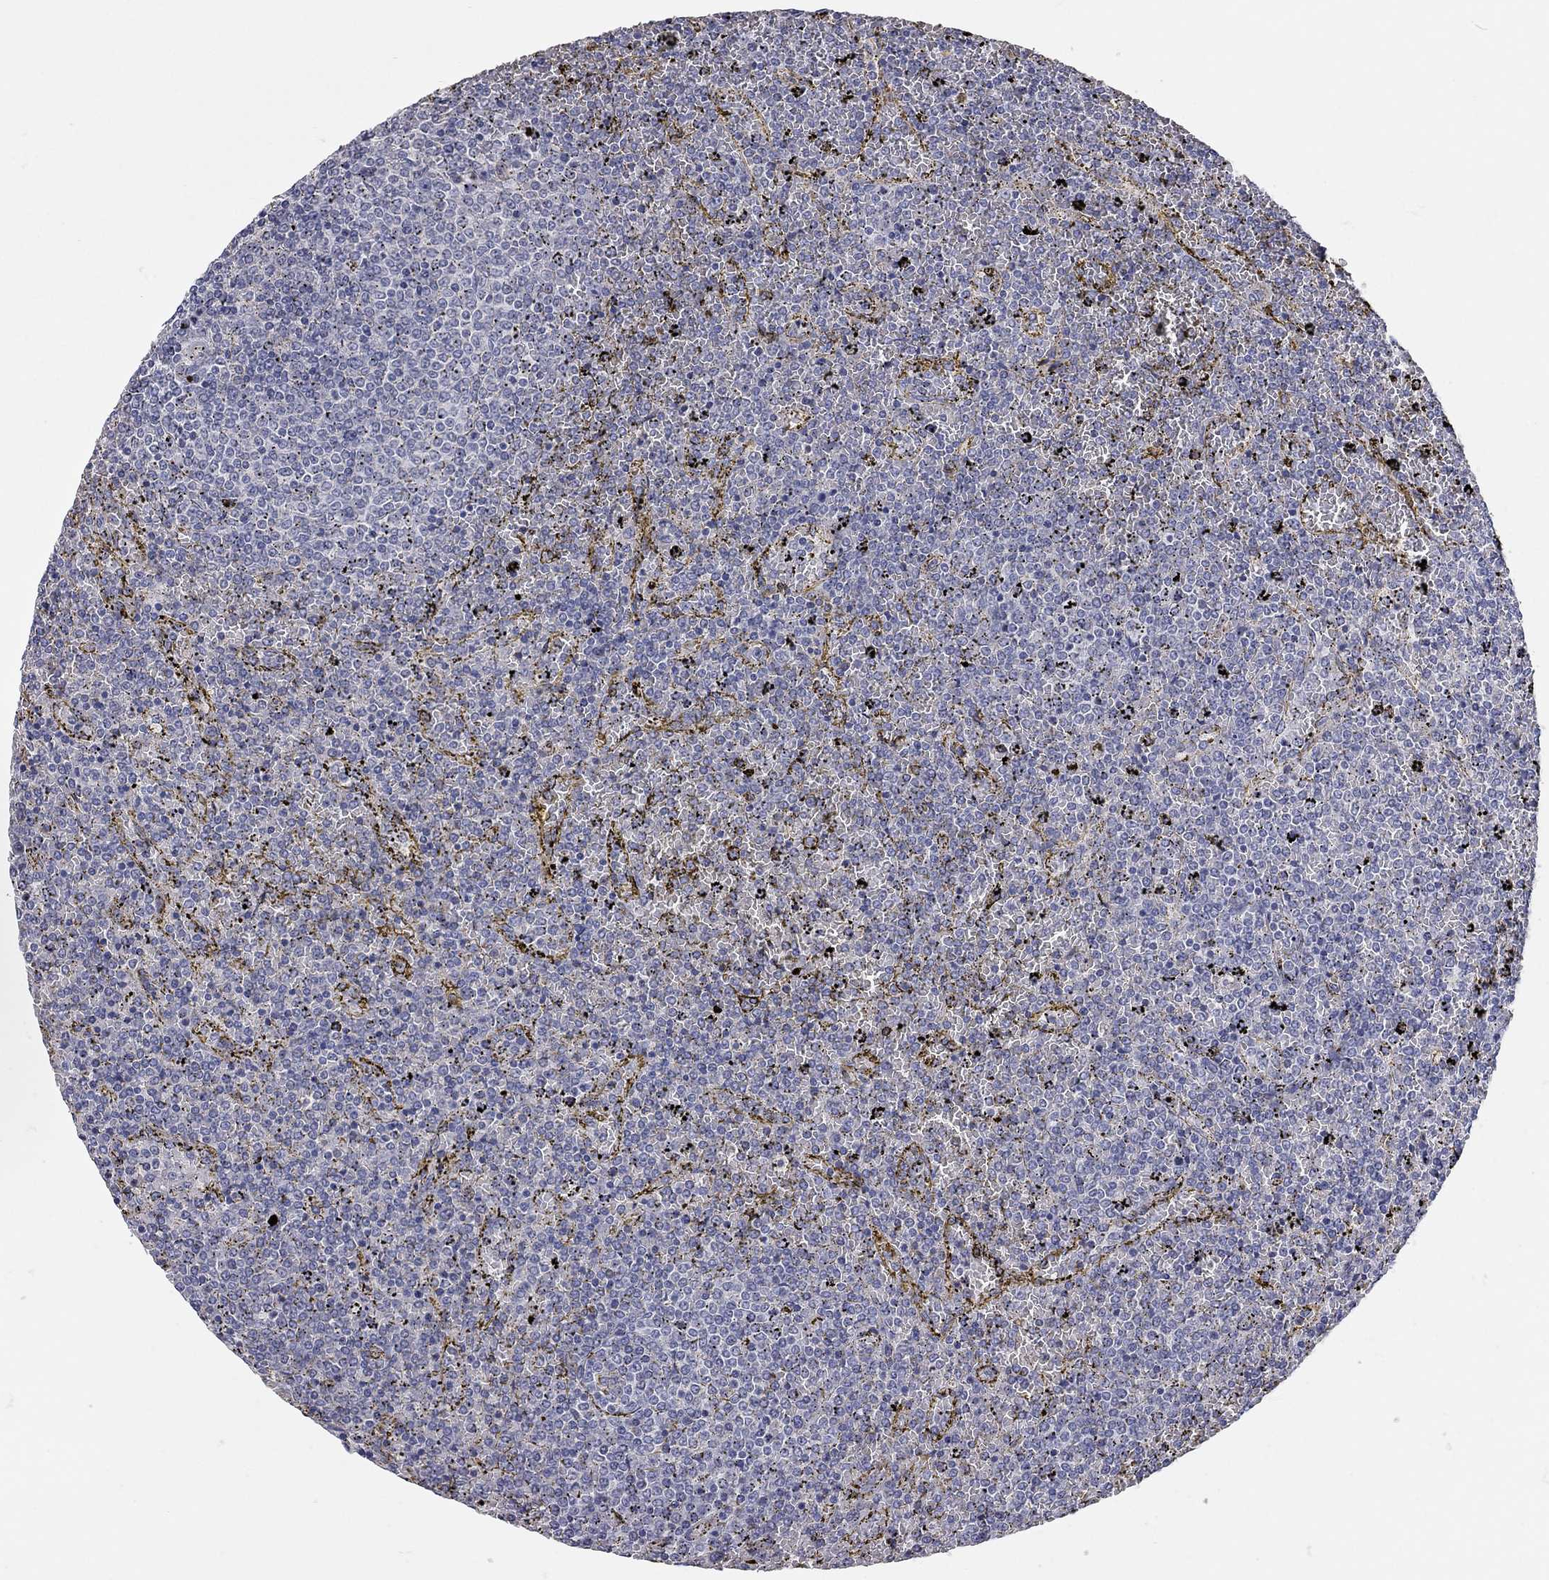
{"staining": {"intensity": "negative", "quantity": "none", "location": "none"}, "tissue": "lymphoma", "cell_type": "Tumor cells", "image_type": "cancer", "snomed": [{"axis": "morphology", "description": "Malignant lymphoma, non-Hodgkin's type, Low grade"}, {"axis": "topography", "description": "Spleen"}], "caption": "A histopathology image of lymphoma stained for a protein reveals no brown staining in tumor cells.", "gene": "C10orf90", "patient": {"sex": "female", "age": 77}}